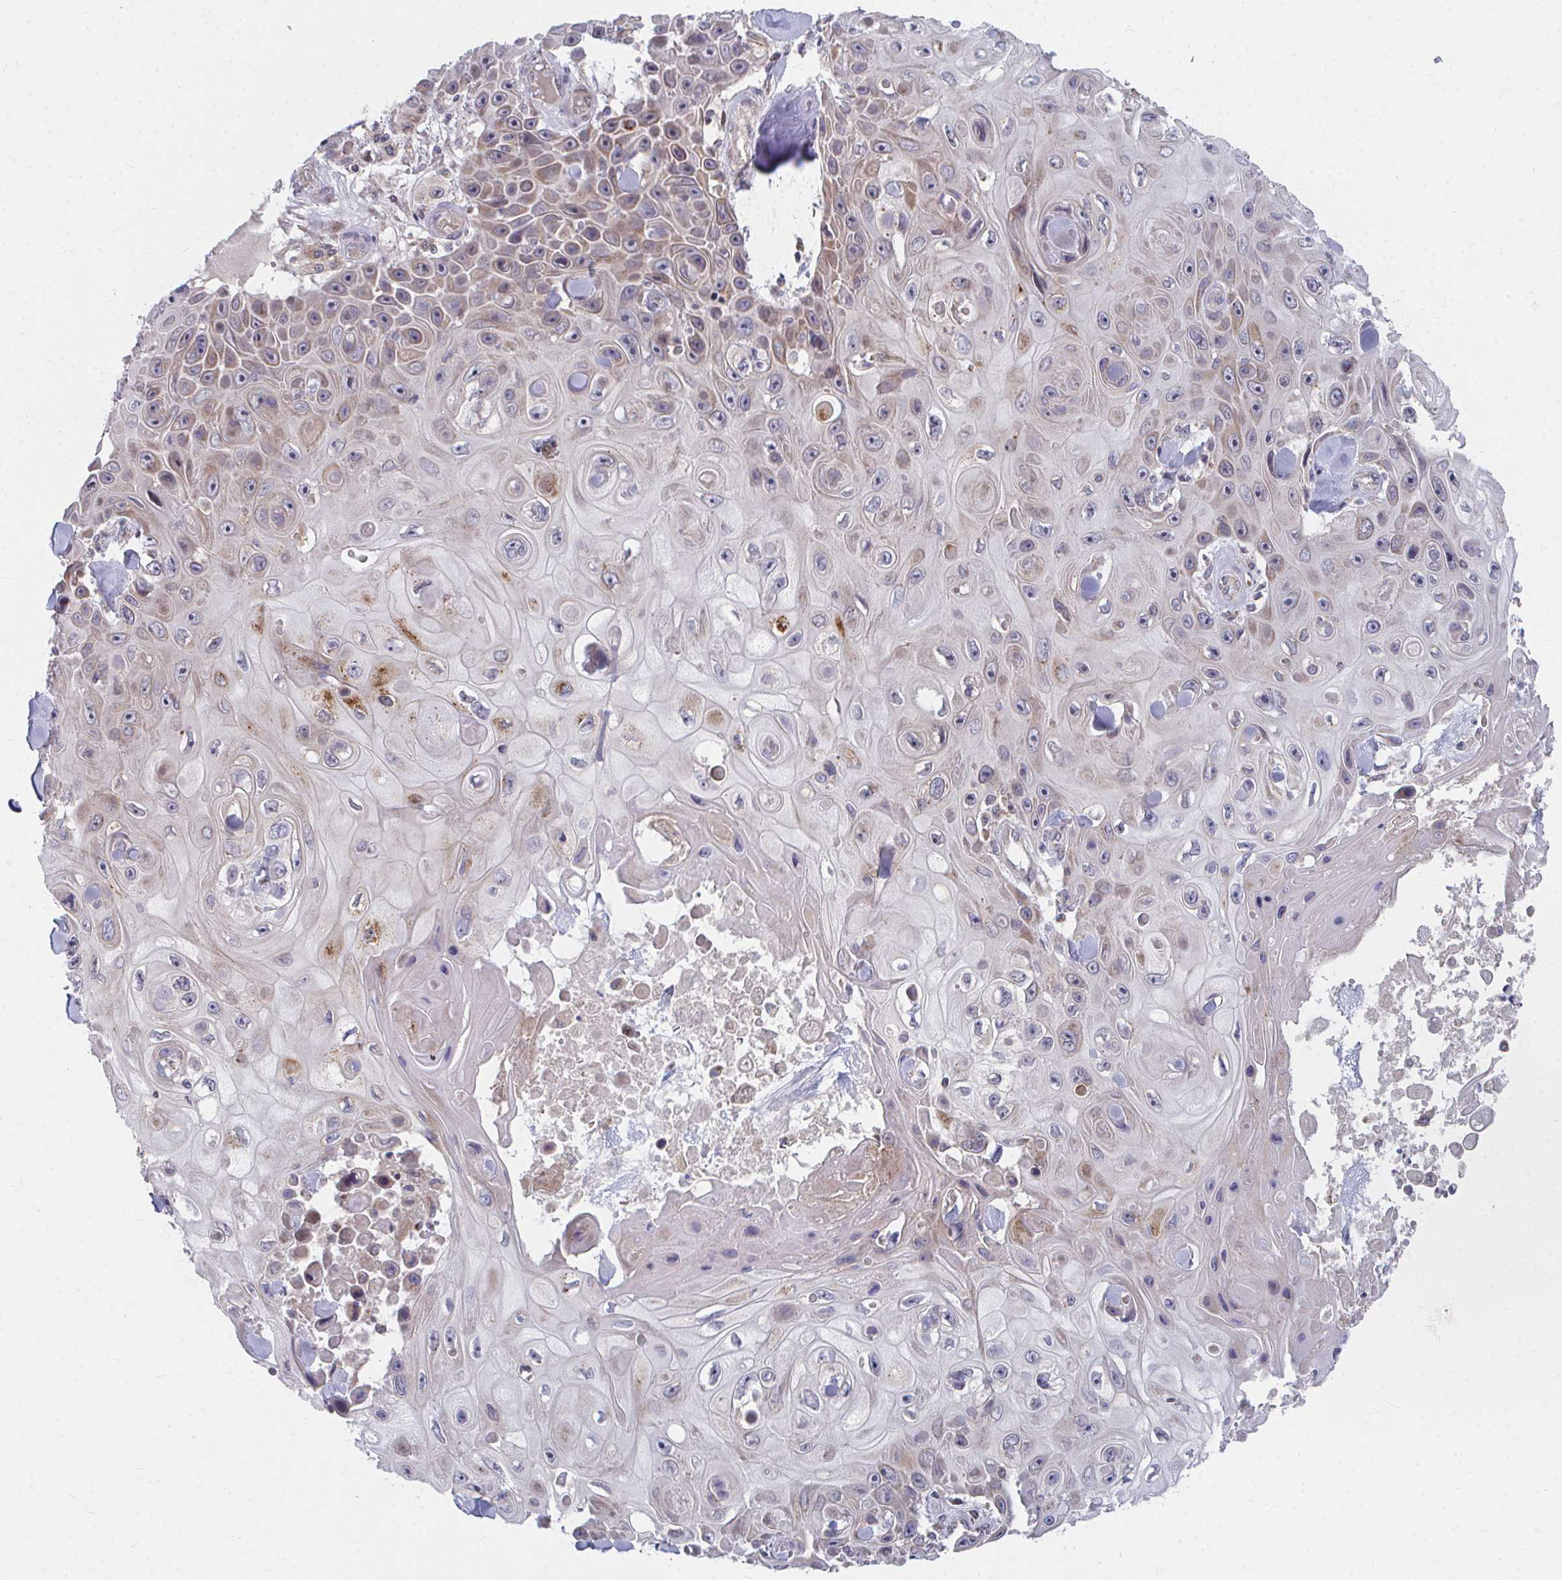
{"staining": {"intensity": "weak", "quantity": "25%-75%", "location": "cytoplasmic/membranous"}, "tissue": "skin cancer", "cell_type": "Tumor cells", "image_type": "cancer", "snomed": [{"axis": "morphology", "description": "Squamous cell carcinoma, NOS"}, {"axis": "topography", "description": "Skin"}], "caption": "This micrograph shows immunohistochemistry (IHC) staining of human skin squamous cell carcinoma, with low weak cytoplasmic/membranous staining in approximately 25%-75% of tumor cells.", "gene": "PEX3", "patient": {"sex": "male", "age": 82}}